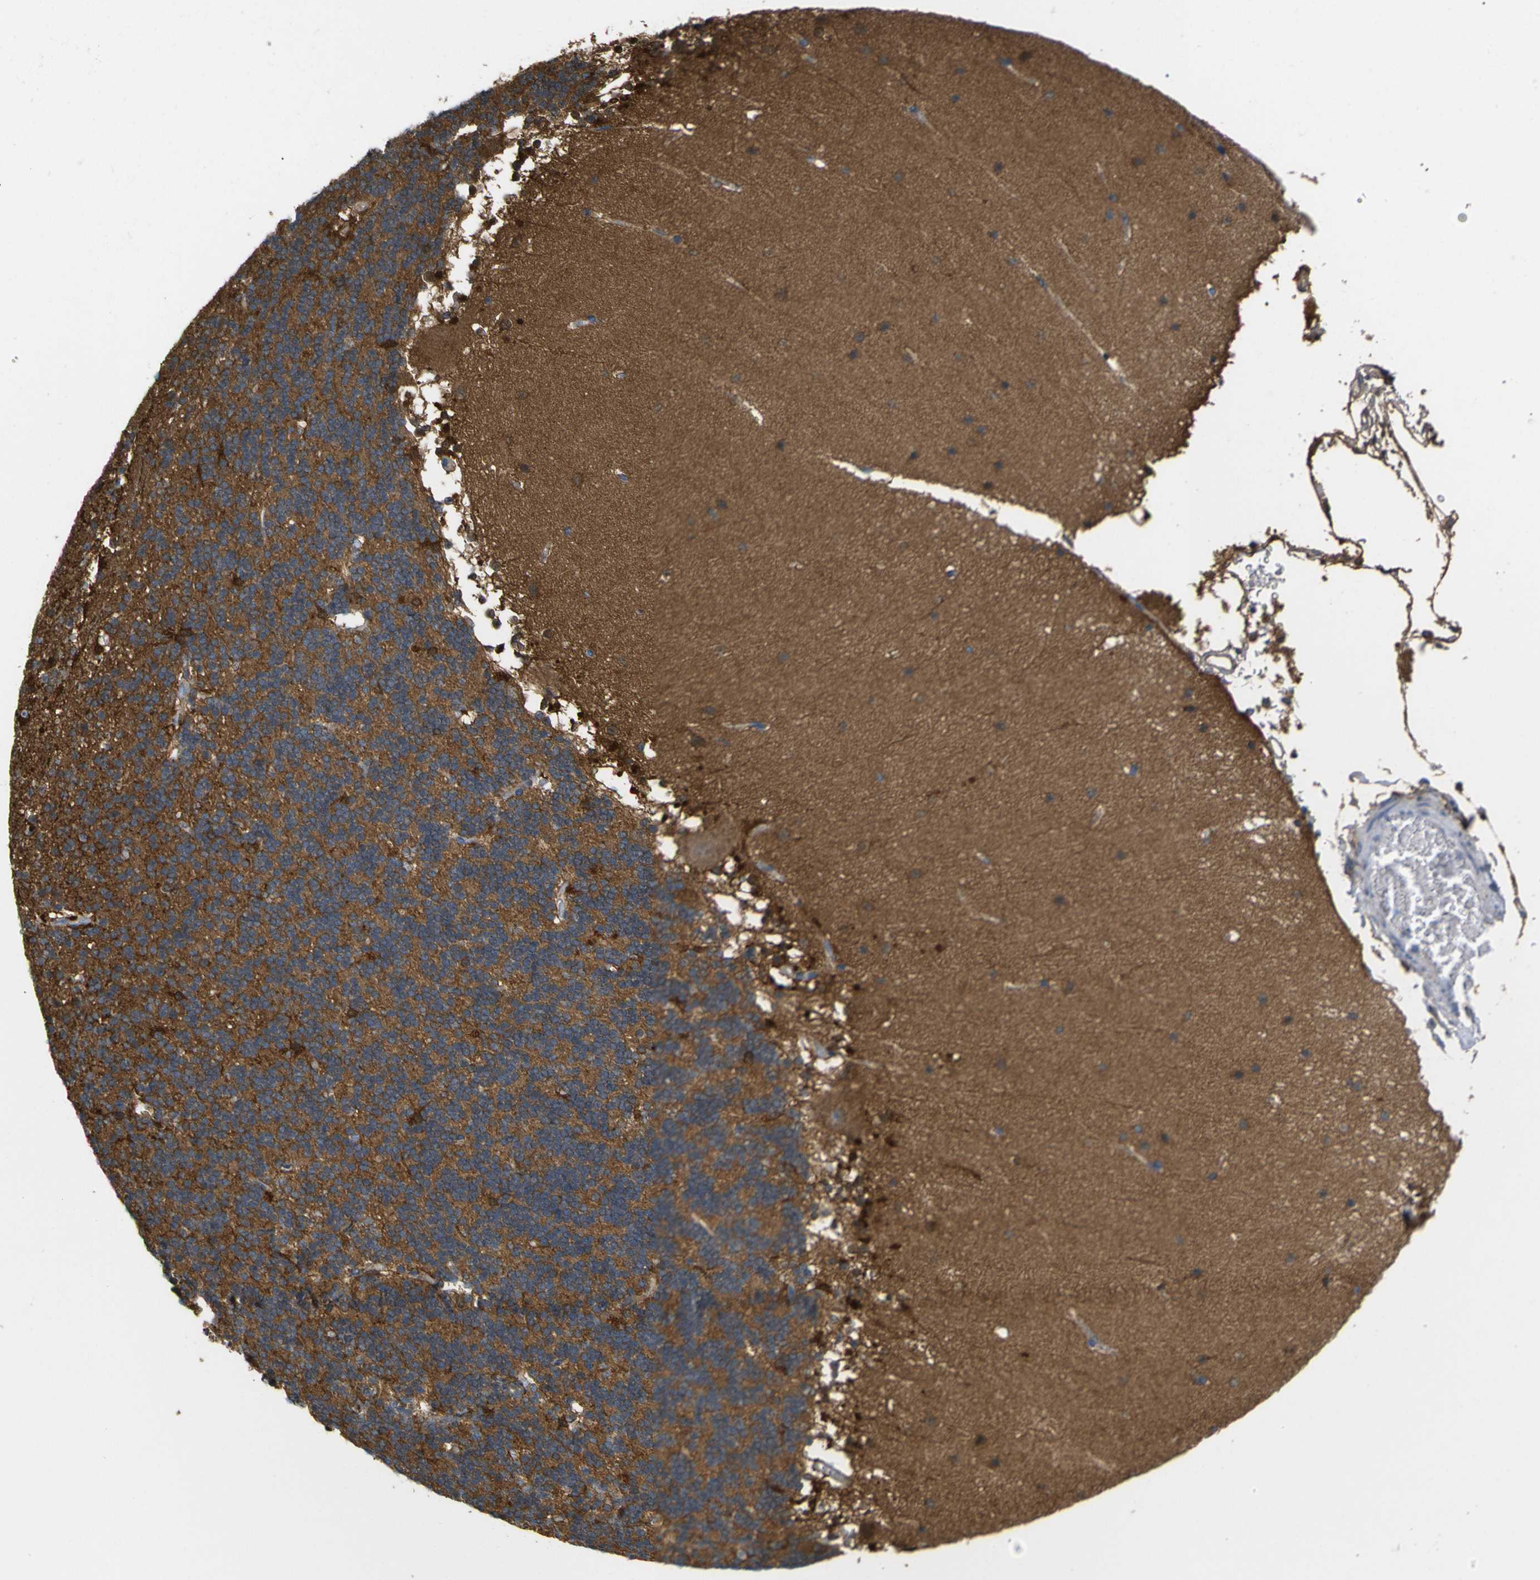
{"staining": {"intensity": "moderate", "quantity": ">75%", "location": "cytoplasmic/membranous"}, "tissue": "cerebellum", "cell_type": "Cells in granular layer", "image_type": "normal", "snomed": [{"axis": "morphology", "description": "Normal tissue, NOS"}, {"axis": "topography", "description": "Cerebellum"}], "caption": "A micrograph of human cerebellum stained for a protein reveals moderate cytoplasmic/membranous brown staining in cells in granular layer.", "gene": "PEBP1", "patient": {"sex": "female", "age": 19}}